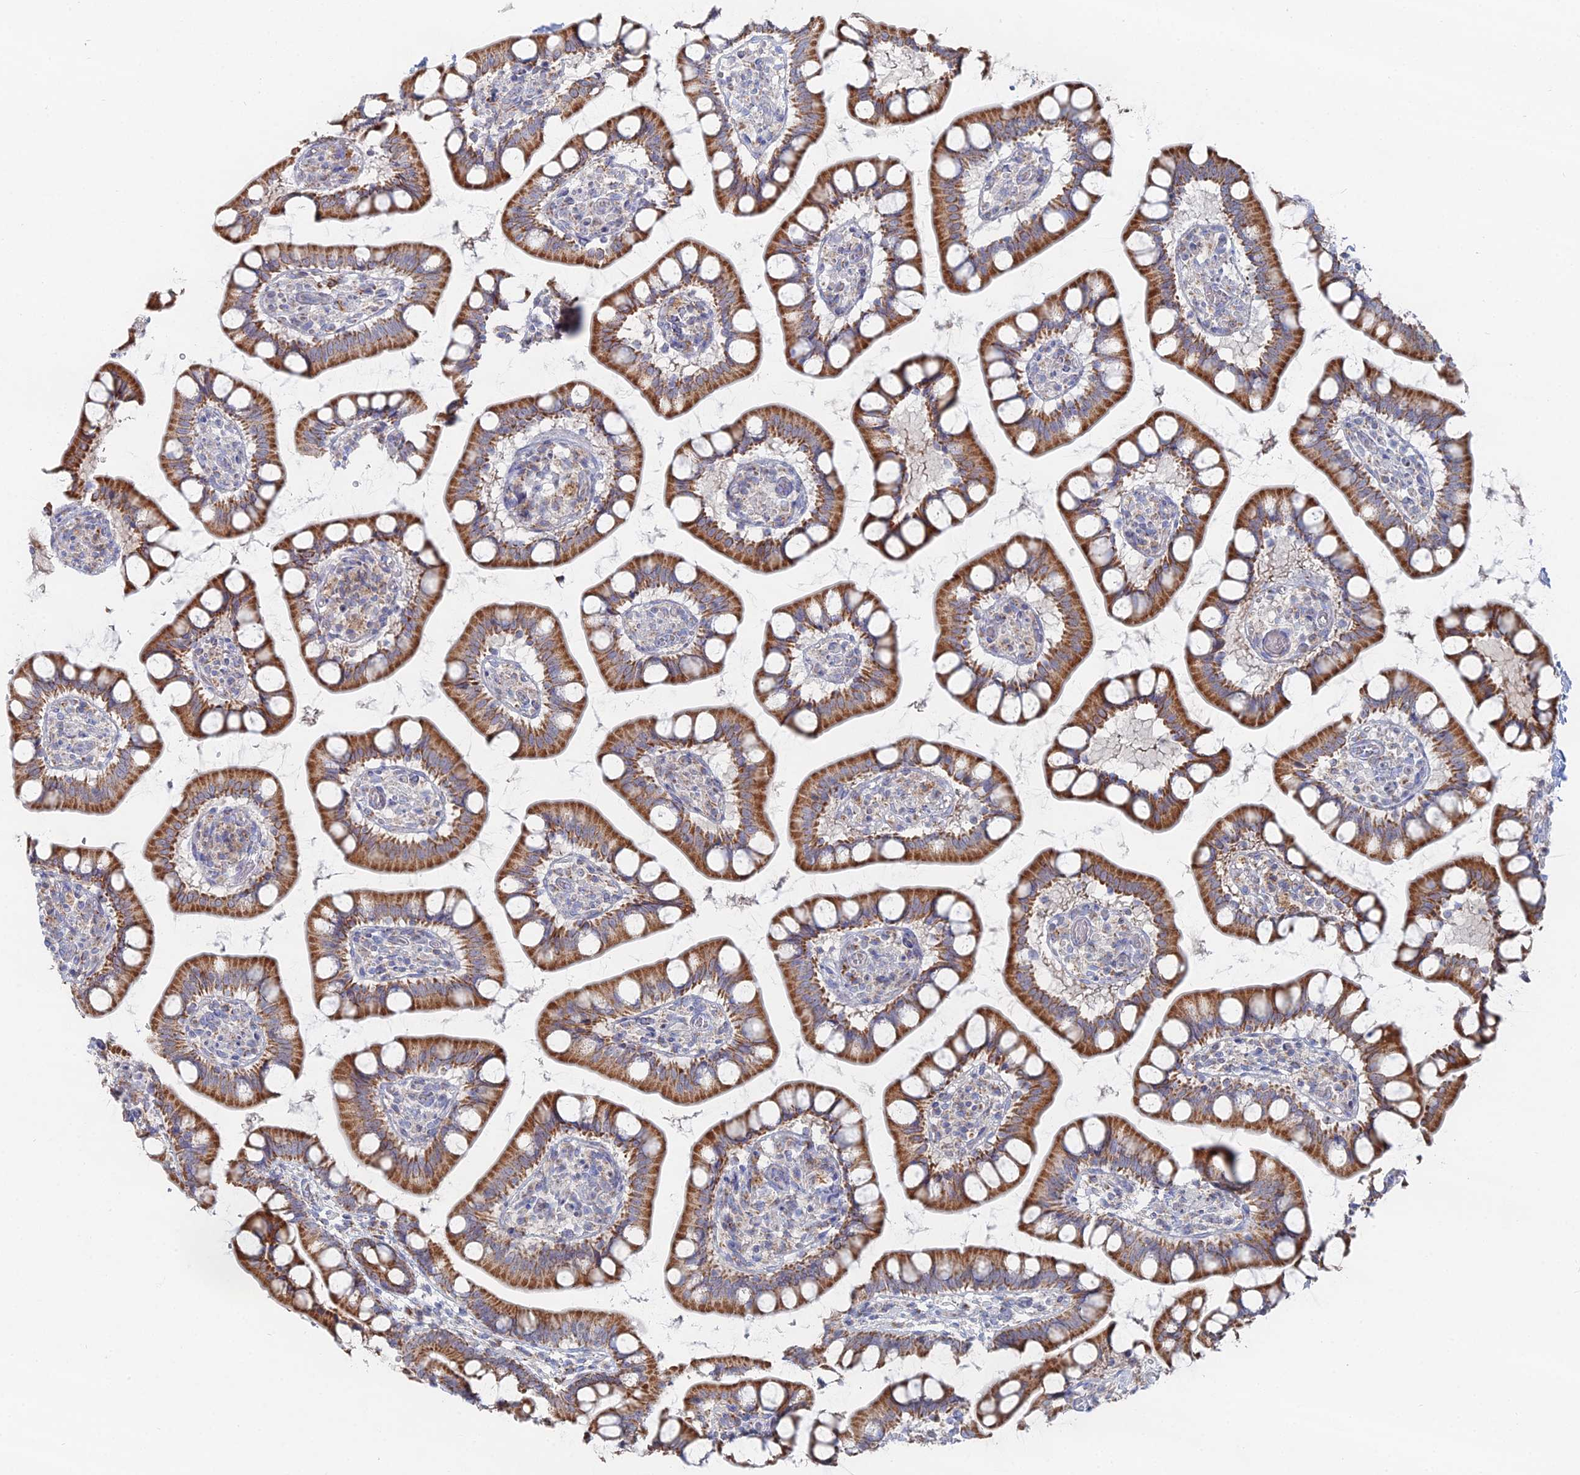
{"staining": {"intensity": "strong", "quantity": ">75%", "location": "cytoplasmic/membranous"}, "tissue": "small intestine", "cell_type": "Glandular cells", "image_type": "normal", "snomed": [{"axis": "morphology", "description": "Normal tissue, NOS"}, {"axis": "topography", "description": "Small intestine"}], "caption": "Strong cytoplasmic/membranous expression is appreciated in about >75% of glandular cells in normal small intestine. (IHC, brightfield microscopy, high magnification).", "gene": "MPC1", "patient": {"sex": "male", "age": 52}}